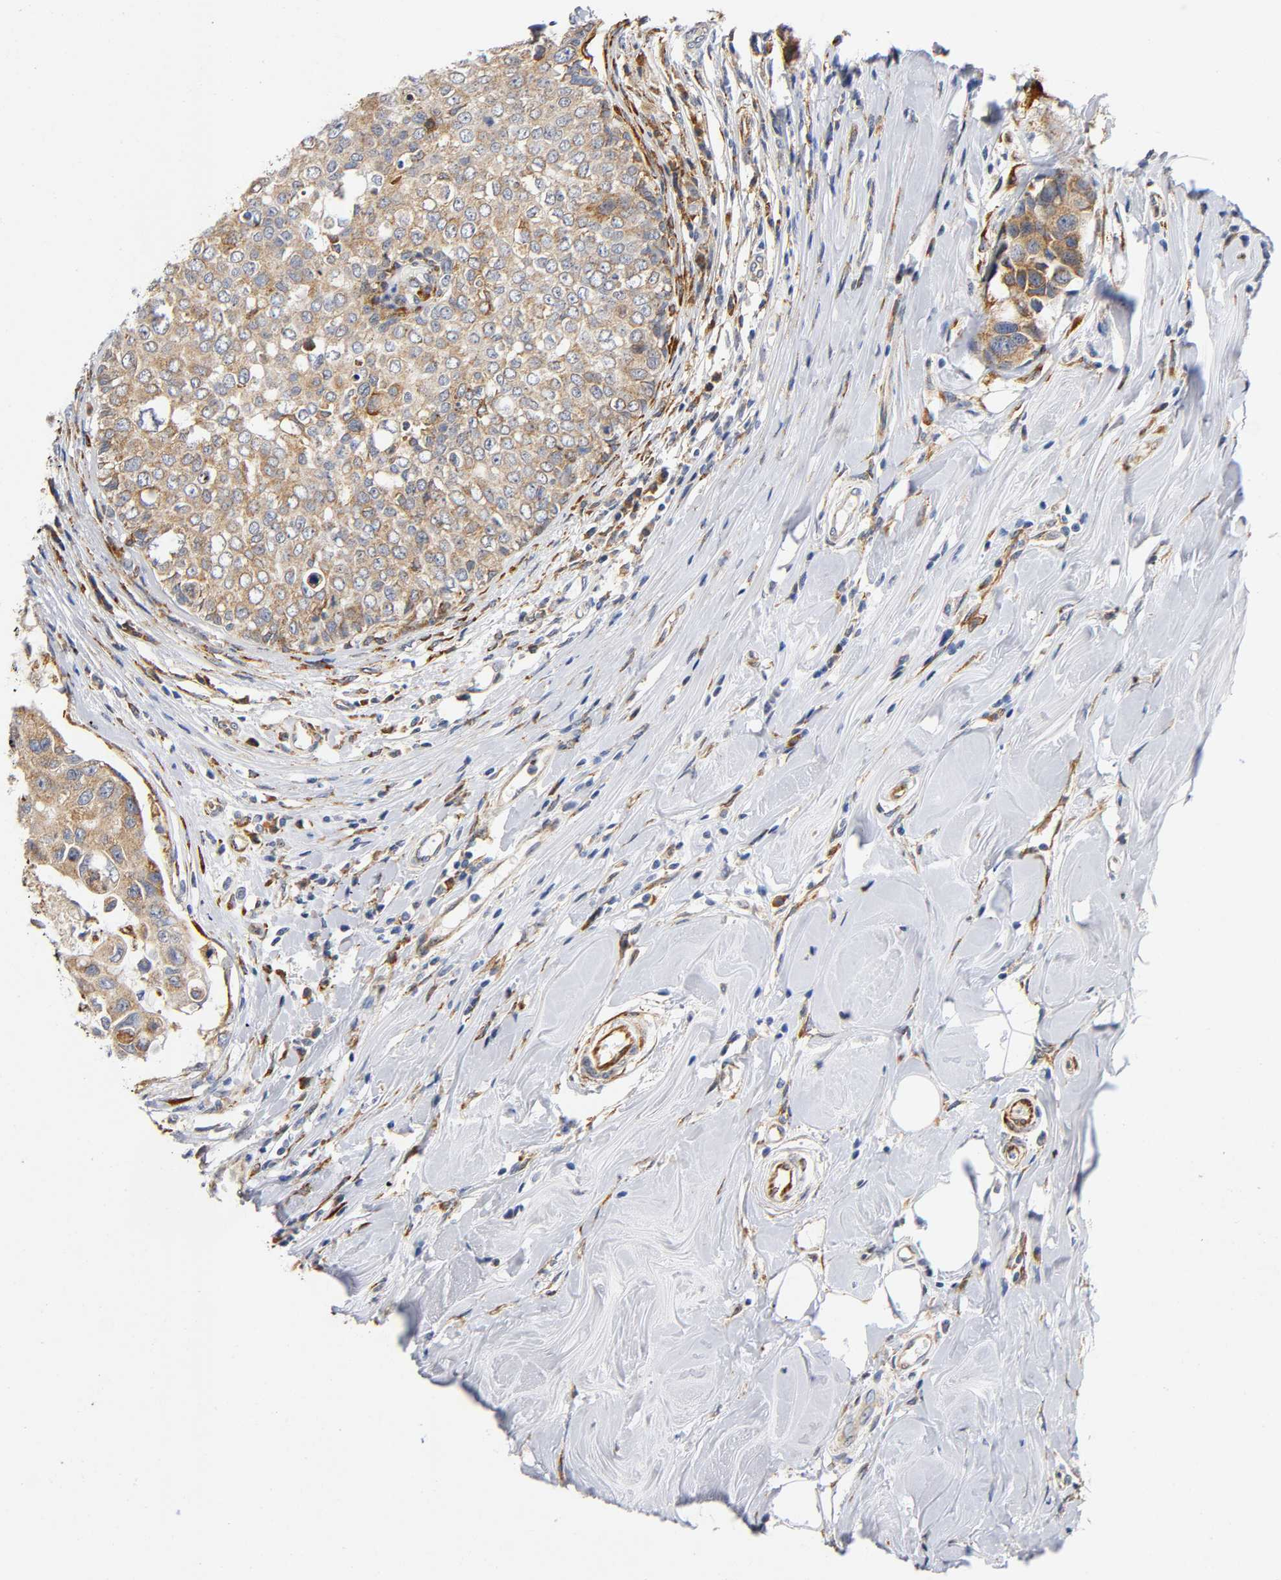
{"staining": {"intensity": "moderate", "quantity": ">75%", "location": "cytoplasmic/membranous"}, "tissue": "breast cancer", "cell_type": "Tumor cells", "image_type": "cancer", "snomed": [{"axis": "morphology", "description": "Duct carcinoma"}, {"axis": "topography", "description": "Breast"}], "caption": "Approximately >75% of tumor cells in human breast cancer reveal moderate cytoplasmic/membranous protein positivity as visualized by brown immunohistochemical staining.", "gene": "SOS2", "patient": {"sex": "female", "age": 27}}